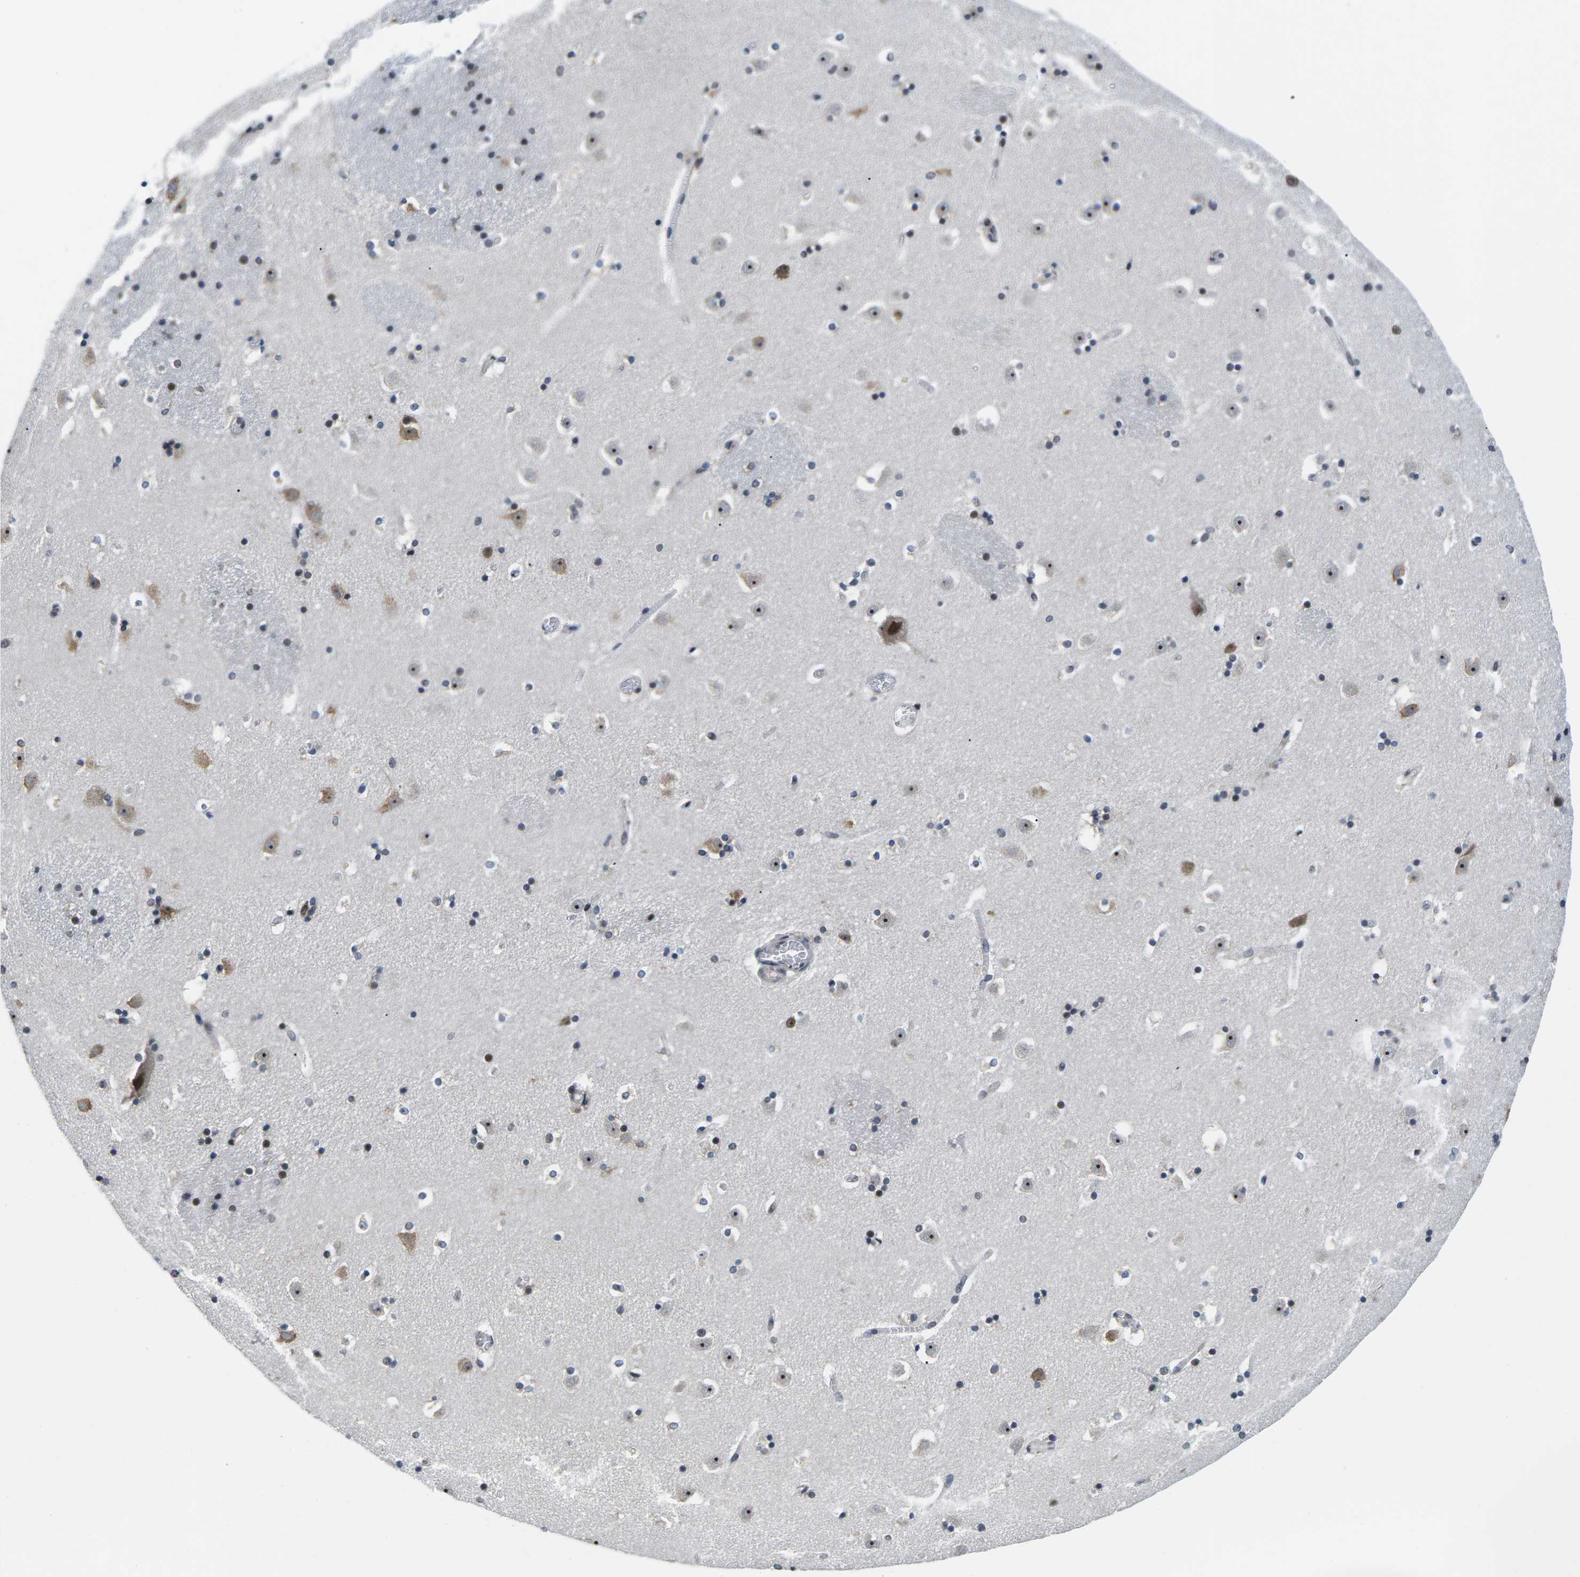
{"staining": {"intensity": "moderate", "quantity": "<25%", "location": "nuclear"}, "tissue": "caudate", "cell_type": "Glial cells", "image_type": "normal", "snomed": [{"axis": "morphology", "description": "Normal tissue, NOS"}, {"axis": "topography", "description": "Lateral ventricle wall"}], "caption": "A histopathology image of human caudate stained for a protein demonstrates moderate nuclear brown staining in glial cells. Ihc stains the protein of interest in brown and the nuclei are stained blue.", "gene": "NSRP1", "patient": {"sex": "male", "age": 45}}